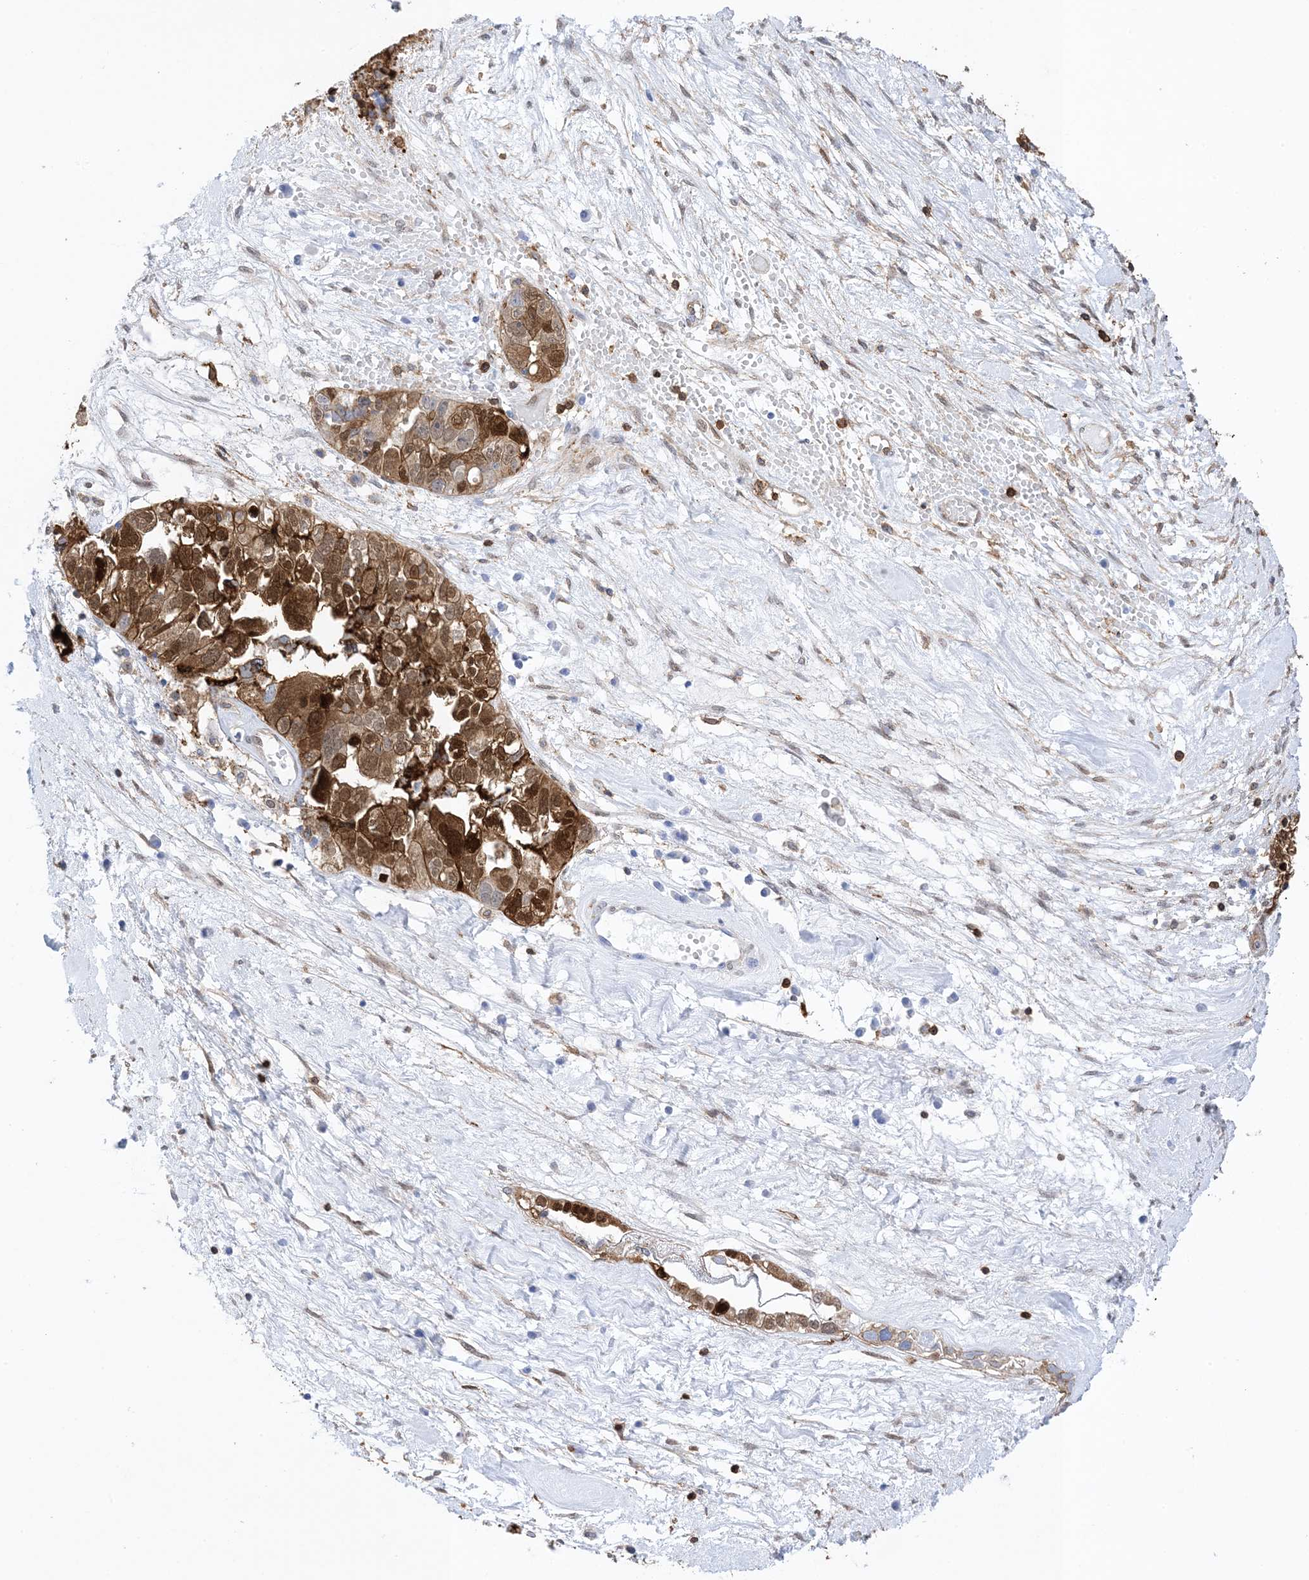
{"staining": {"intensity": "strong", "quantity": ">75%", "location": "cytoplasmic/membranous,nuclear"}, "tissue": "ovarian cancer", "cell_type": "Tumor cells", "image_type": "cancer", "snomed": [{"axis": "morphology", "description": "Carcinoma, NOS"}, {"axis": "morphology", "description": "Cystadenocarcinoma, serous, NOS"}, {"axis": "topography", "description": "Ovary"}], "caption": "High-magnification brightfield microscopy of serous cystadenocarcinoma (ovarian) stained with DAB (3,3'-diaminobenzidine) (brown) and counterstained with hematoxylin (blue). tumor cells exhibit strong cytoplasmic/membranous and nuclear expression is appreciated in approximately>75% of cells.", "gene": "ANXA1", "patient": {"sex": "female", "age": 69}}